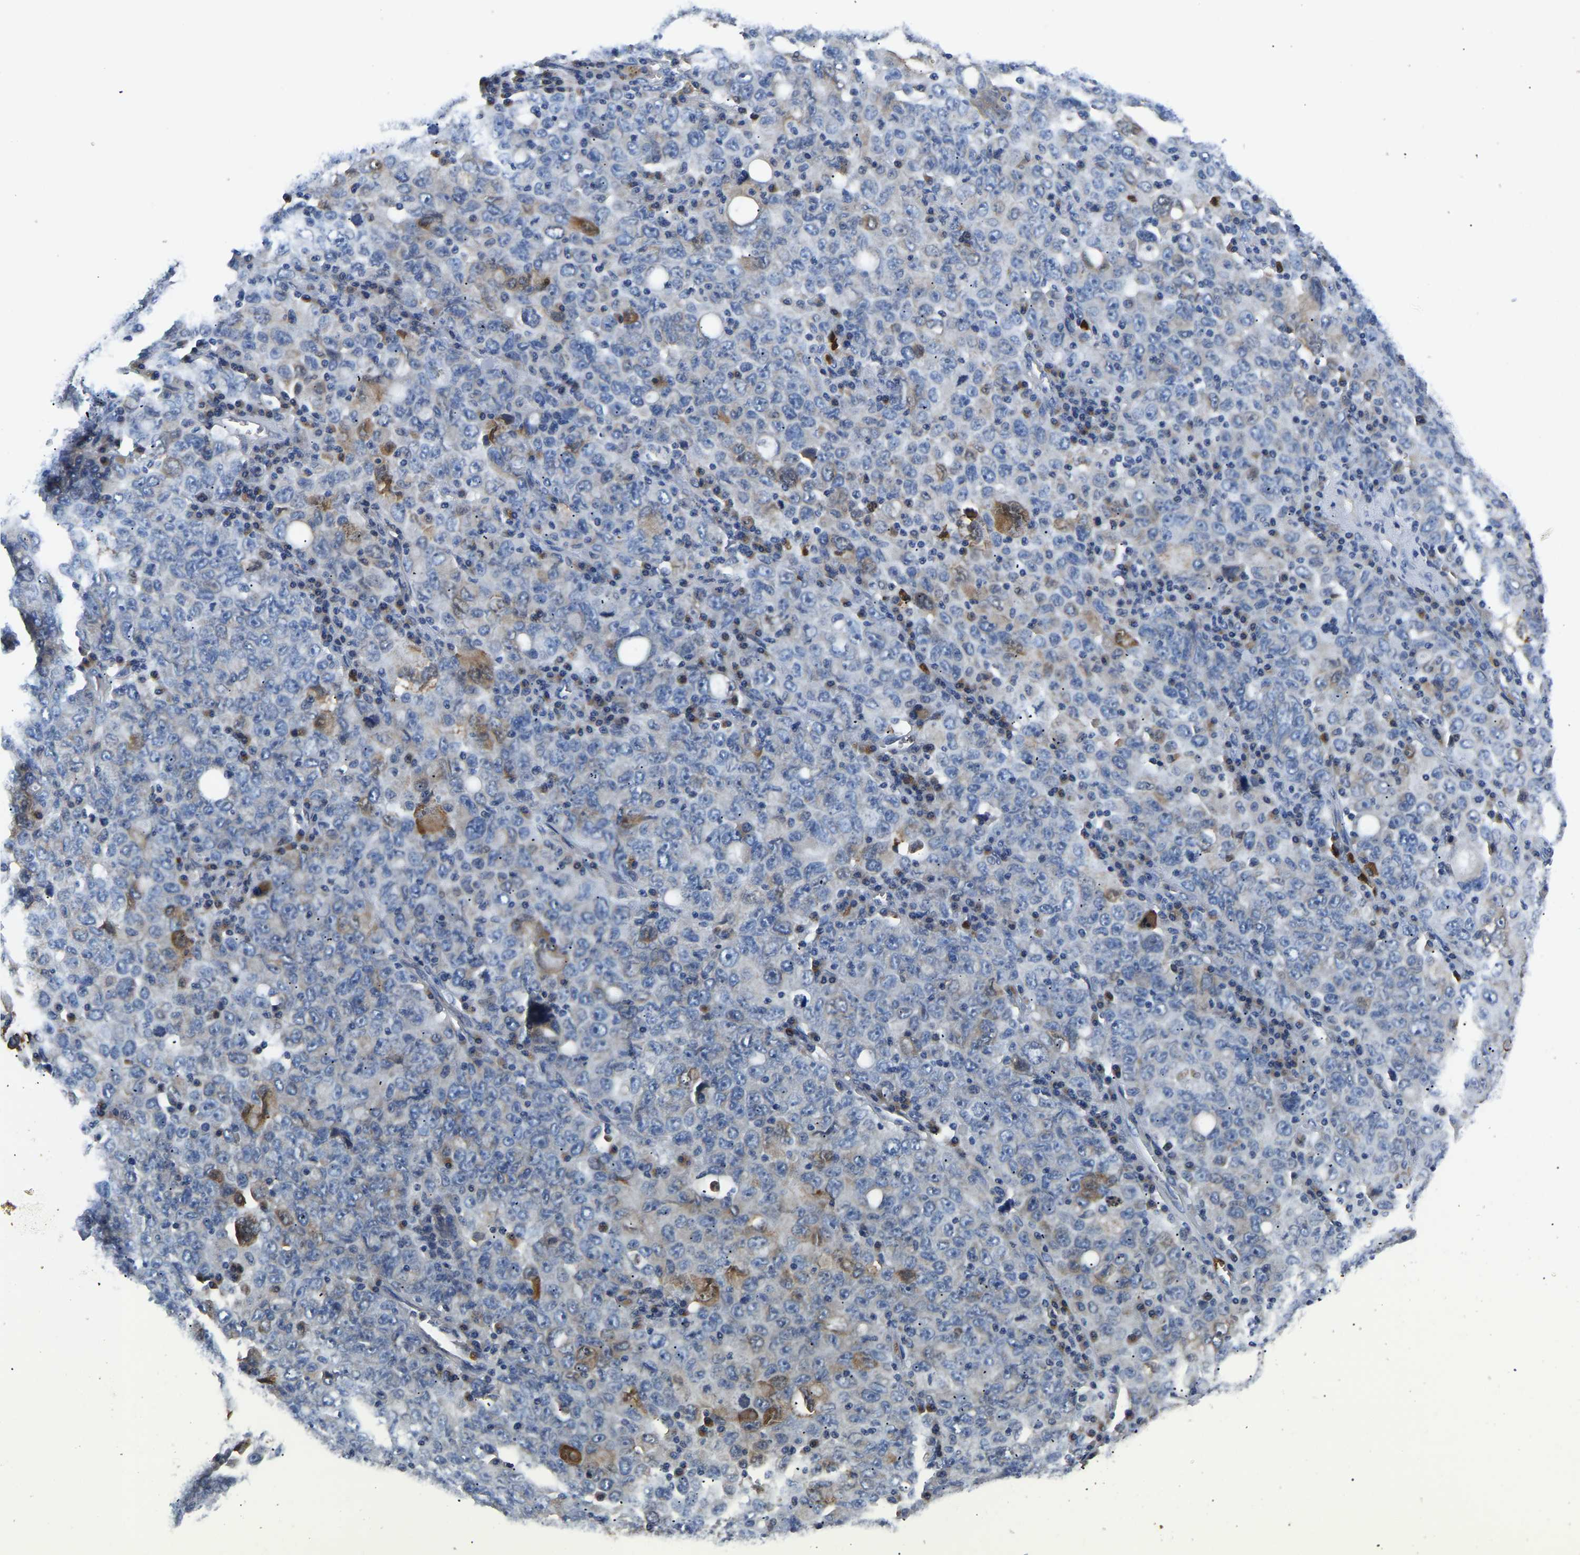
{"staining": {"intensity": "moderate", "quantity": "<25%", "location": "cytoplasmic/membranous"}, "tissue": "ovarian cancer", "cell_type": "Tumor cells", "image_type": "cancer", "snomed": [{"axis": "morphology", "description": "Carcinoma, endometroid"}, {"axis": "topography", "description": "Ovary"}], "caption": "Immunohistochemical staining of endometroid carcinoma (ovarian) exhibits moderate cytoplasmic/membranous protein staining in approximately <25% of tumor cells.", "gene": "TOR1B", "patient": {"sex": "female", "age": 62}}